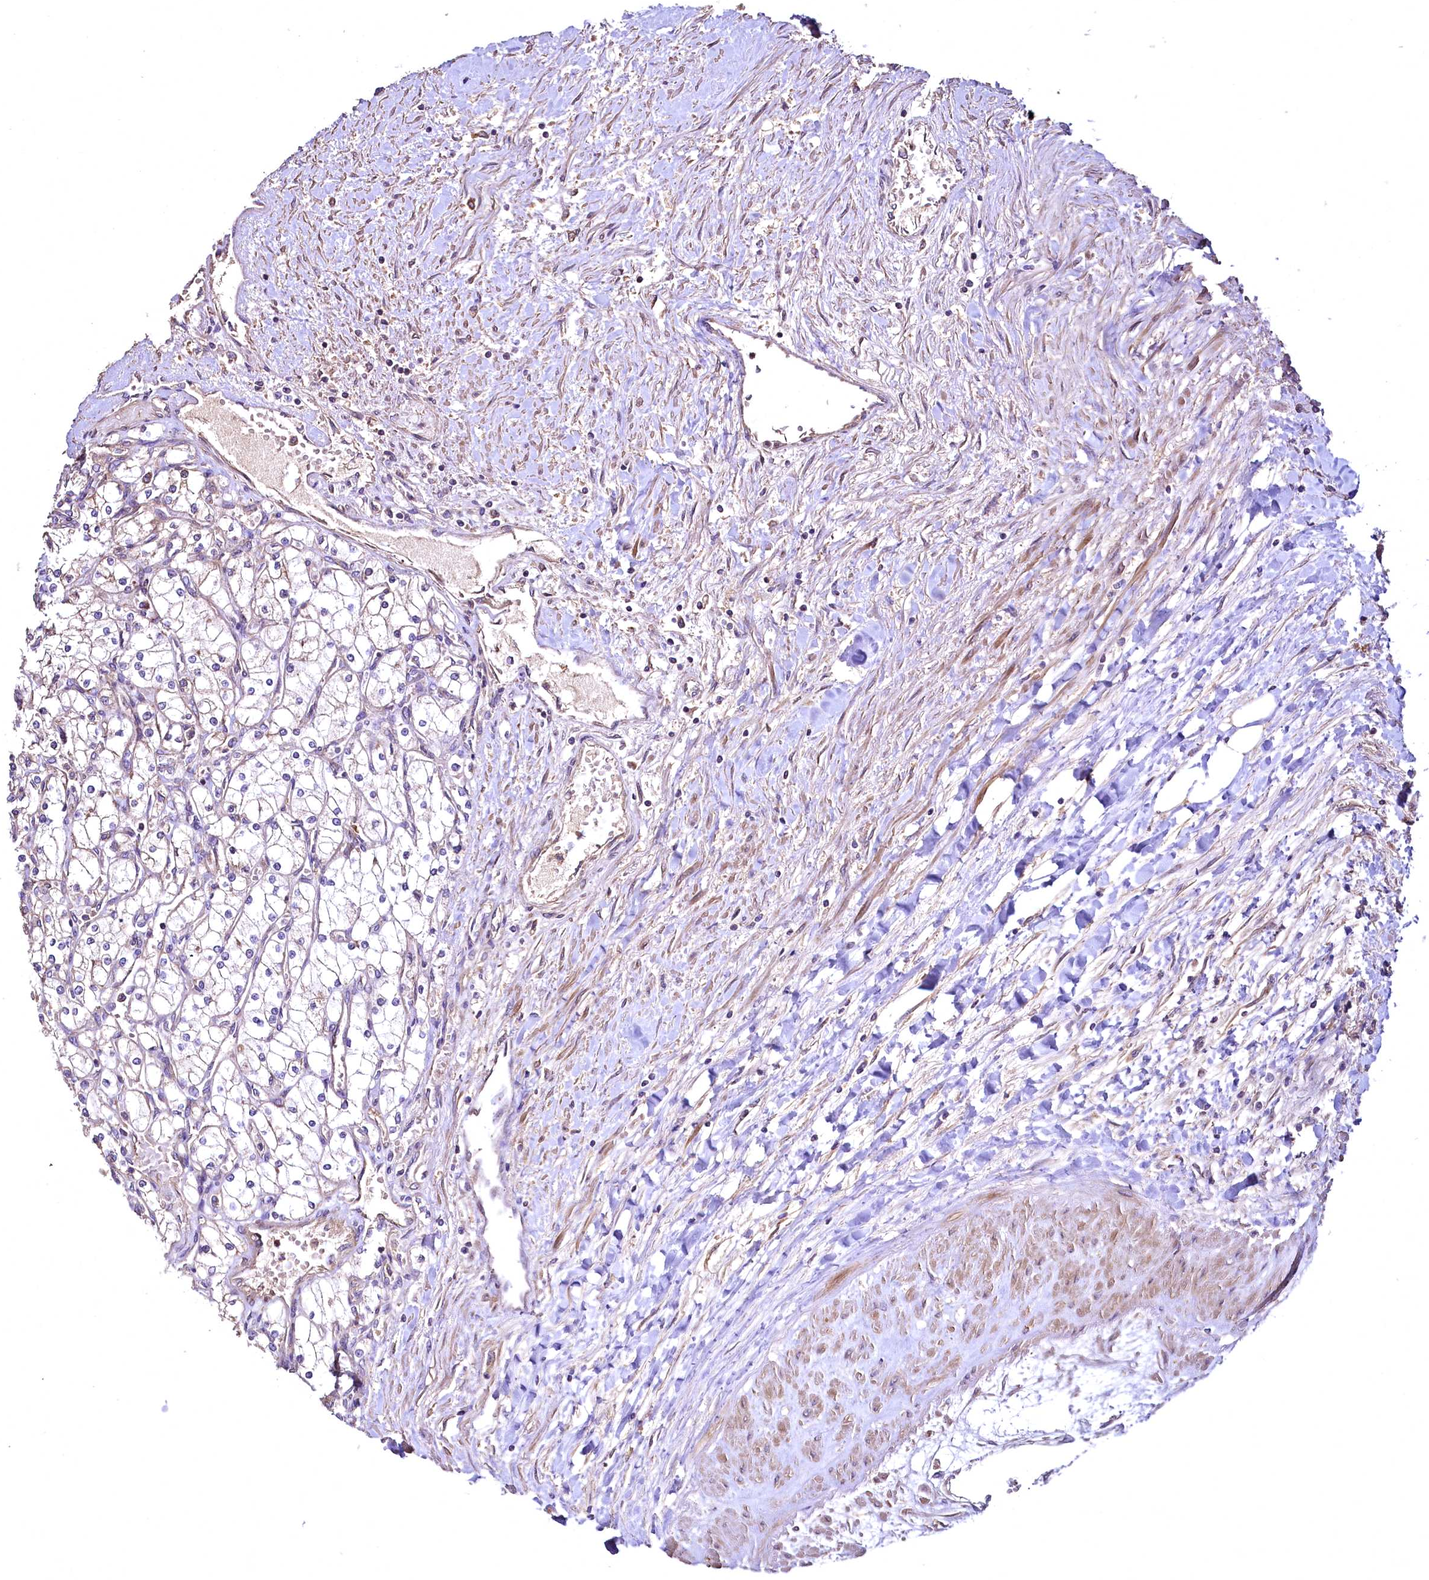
{"staining": {"intensity": "negative", "quantity": "none", "location": "none"}, "tissue": "renal cancer", "cell_type": "Tumor cells", "image_type": "cancer", "snomed": [{"axis": "morphology", "description": "Adenocarcinoma, NOS"}, {"axis": "topography", "description": "Kidney"}], "caption": "This image is of renal adenocarcinoma stained with immunohistochemistry to label a protein in brown with the nuclei are counter-stained blue. There is no staining in tumor cells. (Brightfield microscopy of DAB IHC at high magnification).", "gene": "TBCEL", "patient": {"sex": "male", "age": 80}}